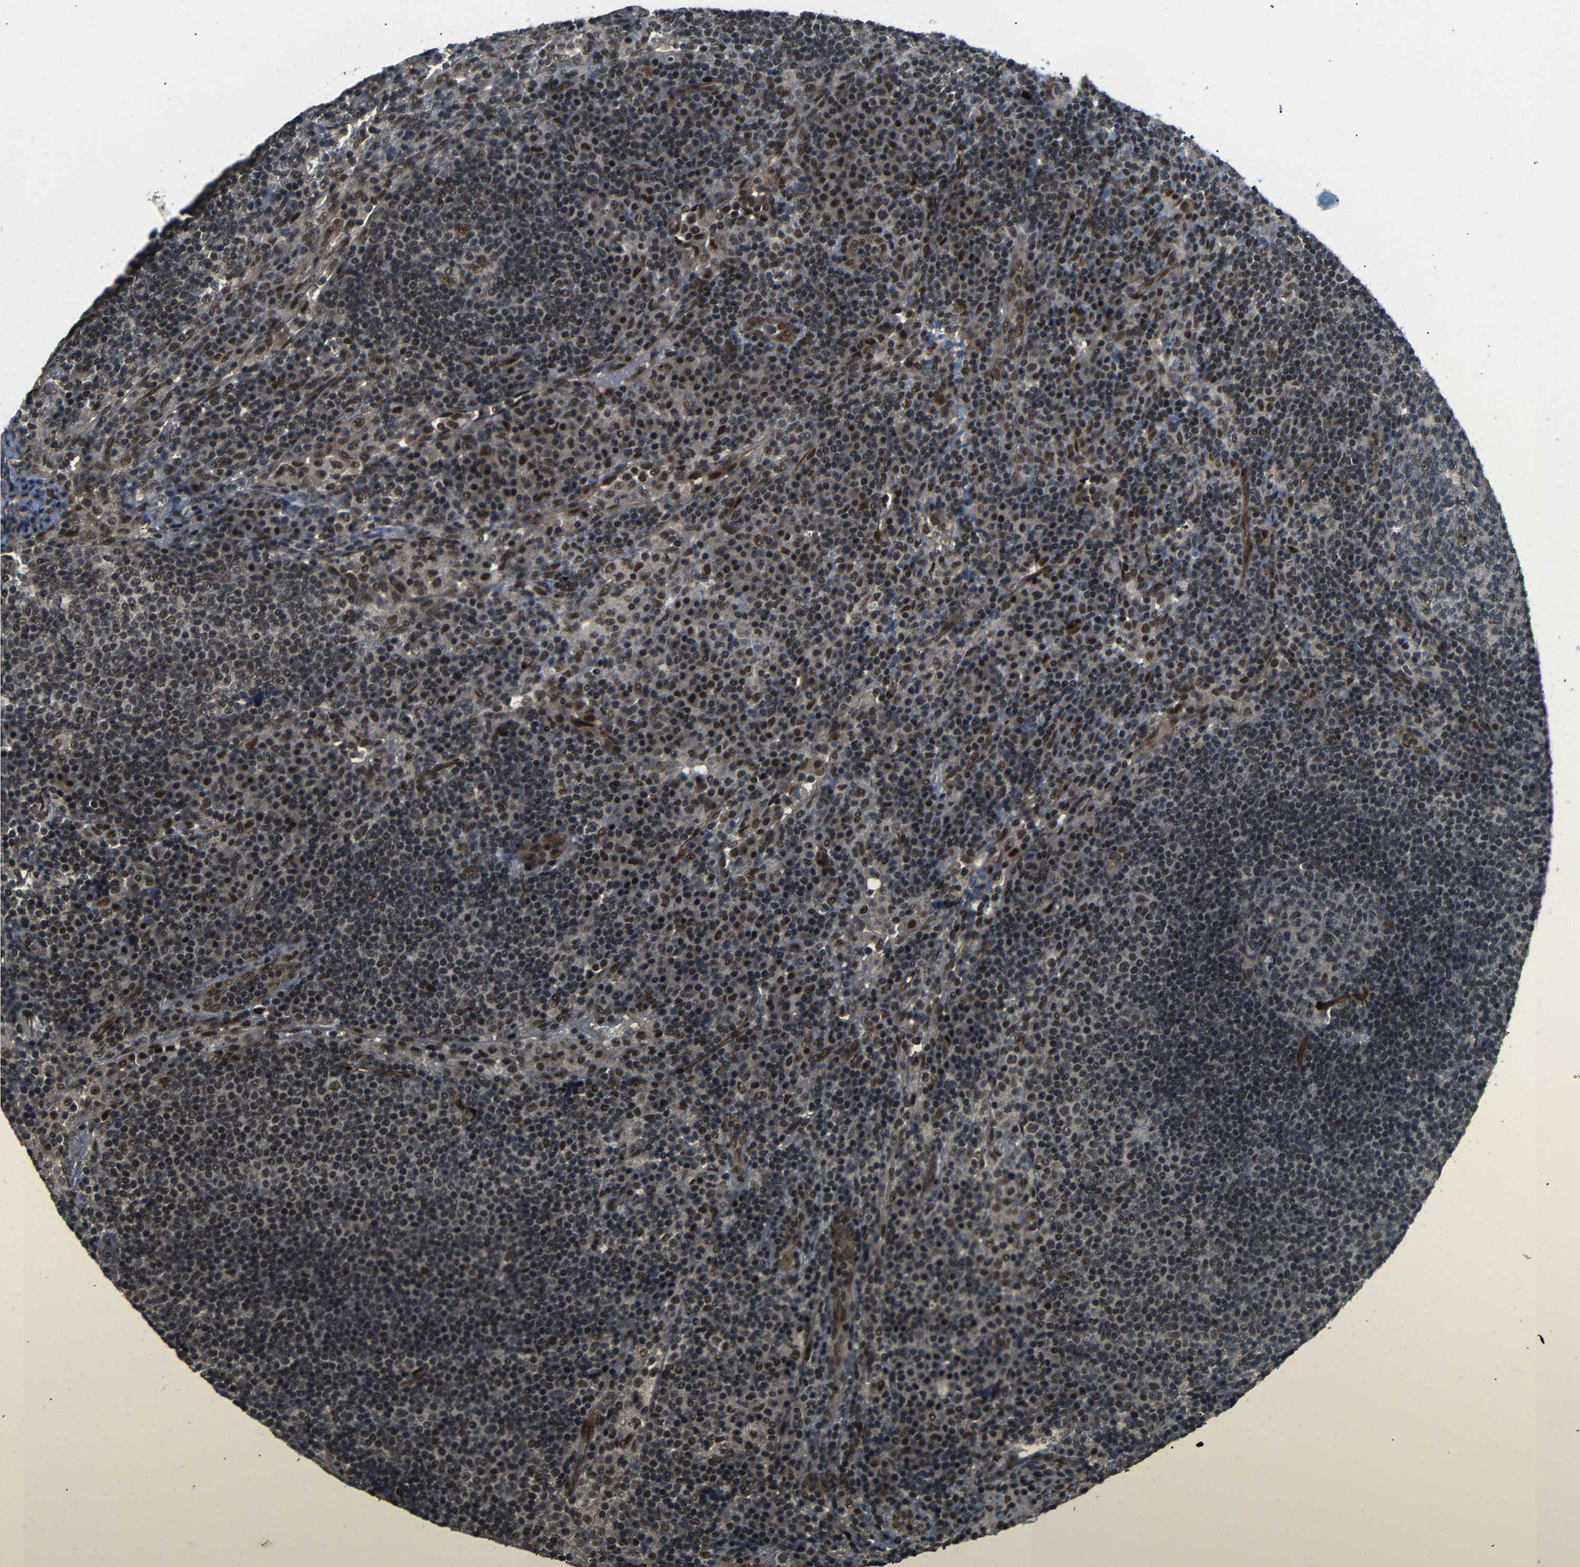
{"staining": {"intensity": "moderate", "quantity": "25%-75%", "location": "cytoplasmic/membranous,nuclear"}, "tissue": "lymph node", "cell_type": "Germinal center cells", "image_type": "normal", "snomed": [{"axis": "morphology", "description": "Normal tissue, NOS"}, {"axis": "topography", "description": "Lymph node"}], "caption": "Germinal center cells display moderate cytoplasmic/membranous,nuclear positivity in about 25%-75% of cells in normal lymph node. Immunohistochemistry (ihc) stains the protein in brown and the nuclei are stained blue.", "gene": "TBX2", "patient": {"sex": "female", "age": 53}}